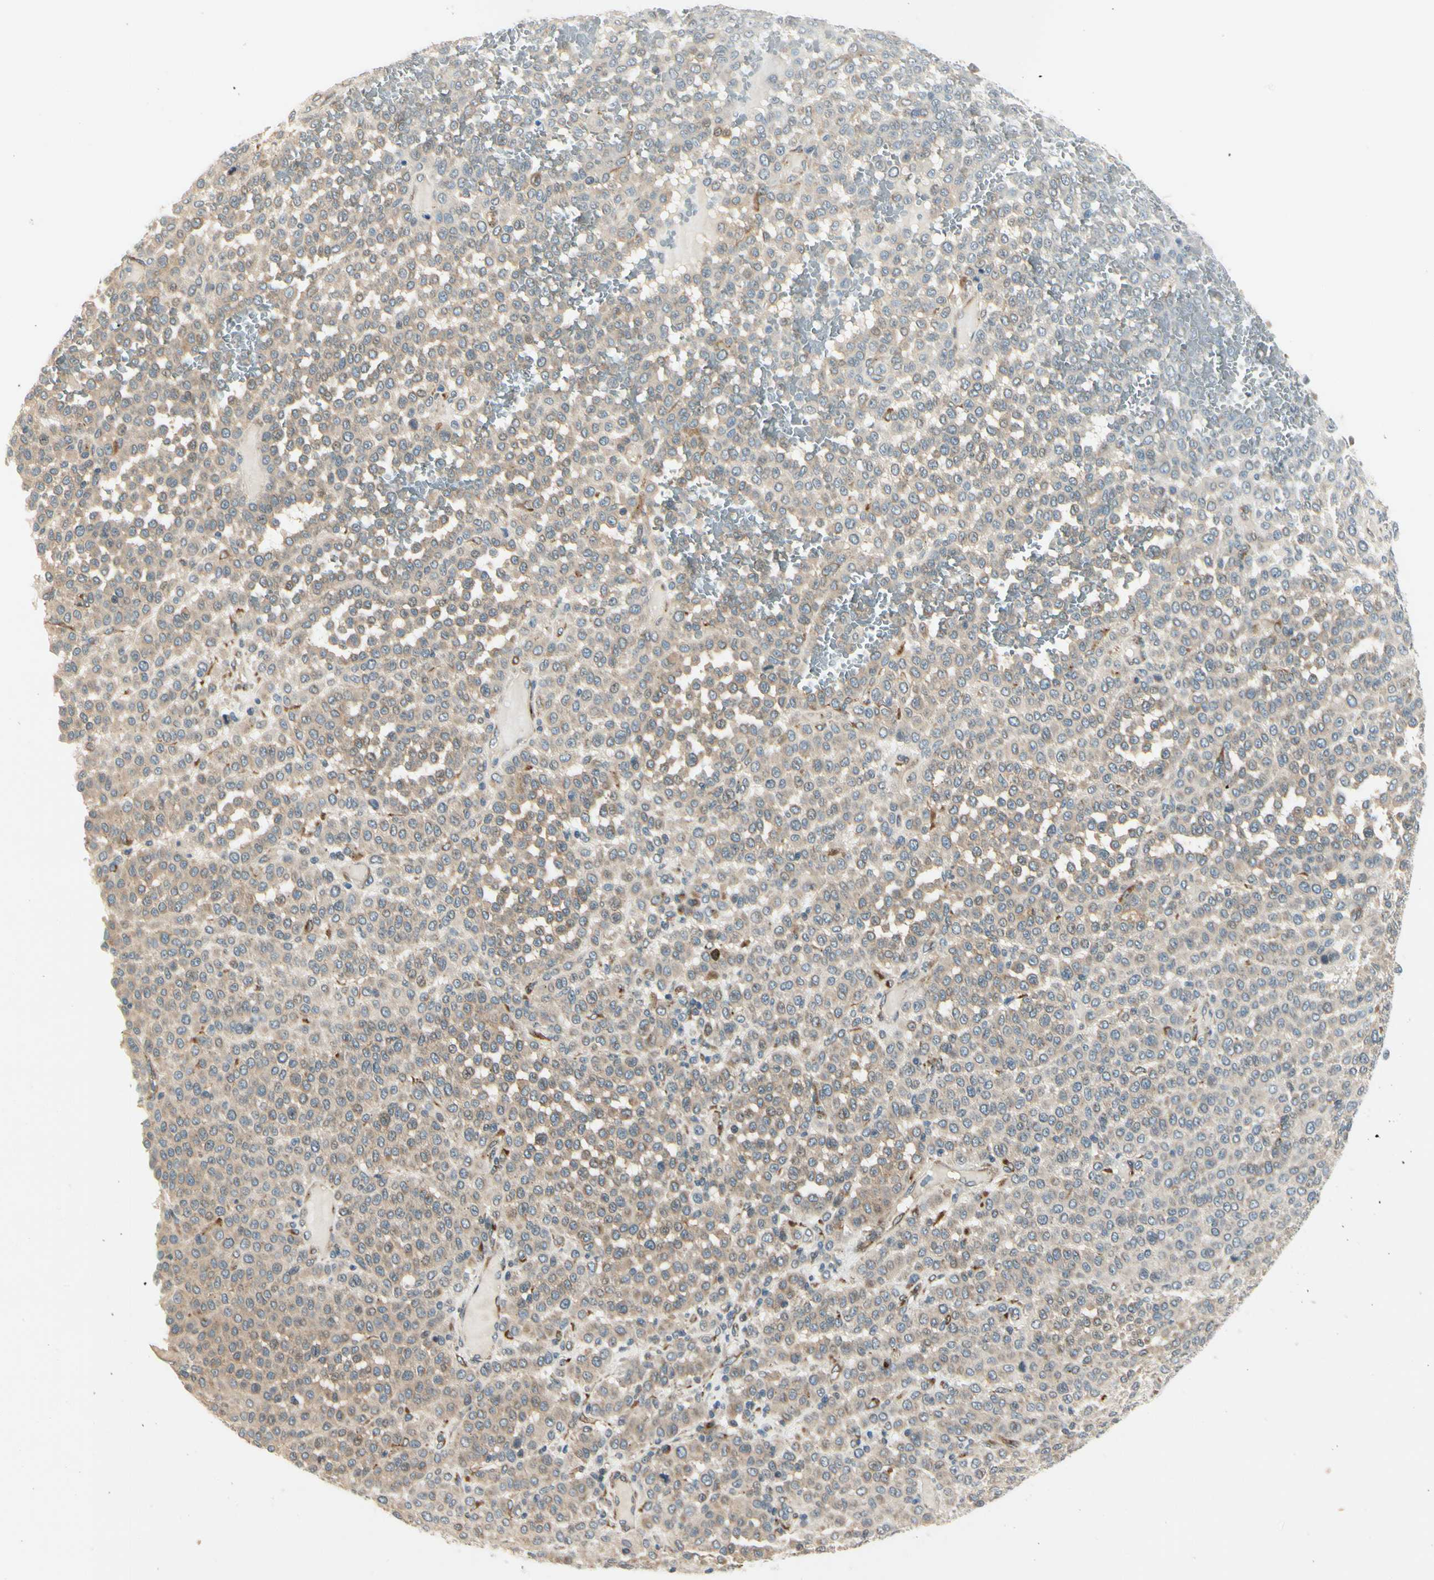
{"staining": {"intensity": "weak", "quantity": ">75%", "location": "cytoplasmic/membranous"}, "tissue": "melanoma", "cell_type": "Tumor cells", "image_type": "cancer", "snomed": [{"axis": "morphology", "description": "Malignant melanoma, Metastatic site"}, {"axis": "topography", "description": "Pancreas"}], "caption": "Protein expression analysis of melanoma shows weak cytoplasmic/membranous positivity in approximately >75% of tumor cells. The protein is shown in brown color, while the nuclei are stained blue.", "gene": "MANSC1", "patient": {"sex": "female", "age": 30}}